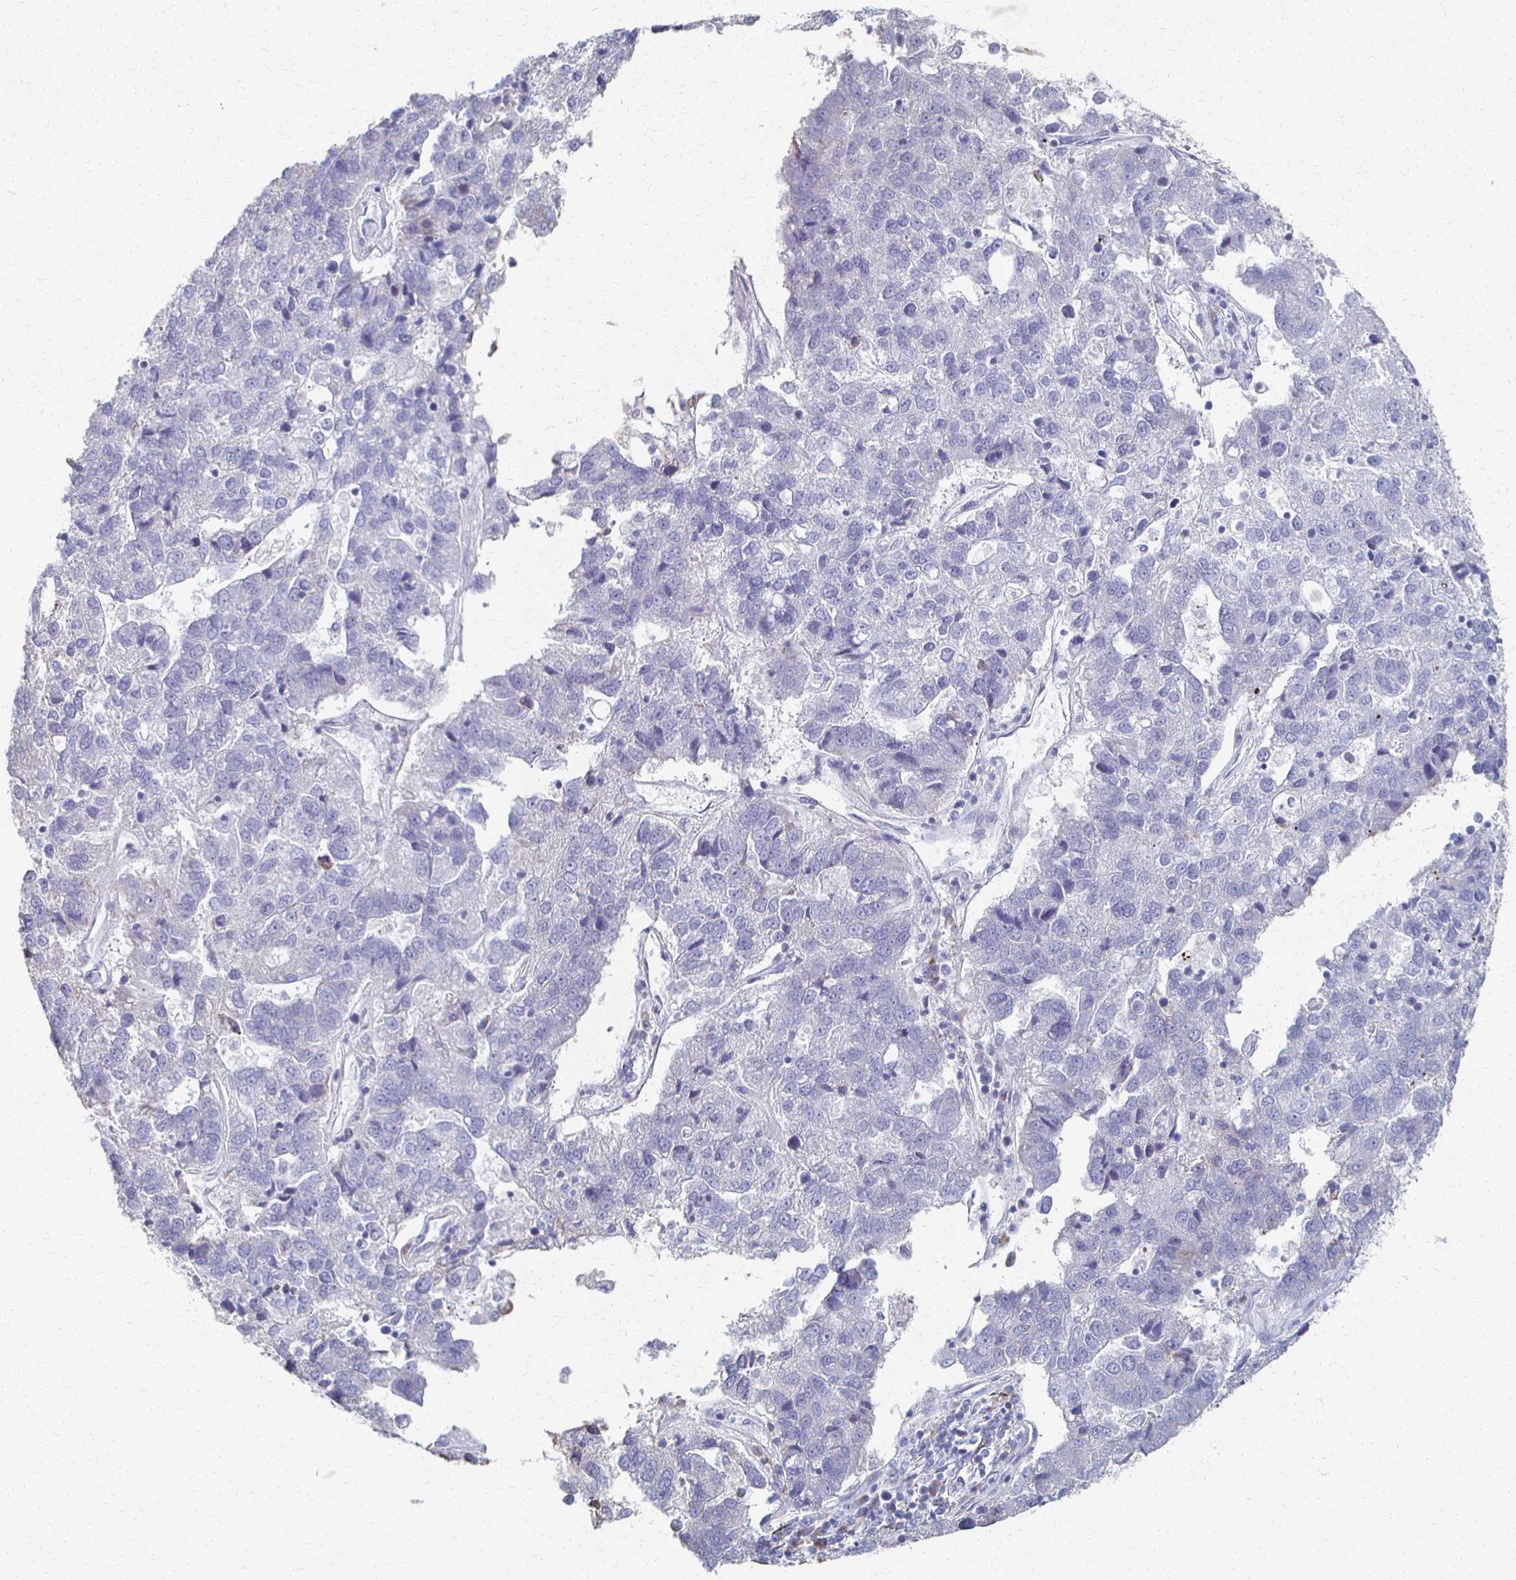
{"staining": {"intensity": "negative", "quantity": "none", "location": "none"}, "tissue": "pancreatic cancer", "cell_type": "Tumor cells", "image_type": "cancer", "snomed": [{"axis": "morphology", "description": "Adenocarcinoma, NOS"}, {"axis": "topography", "description": "Pancreas"}], "caption": "Immunohistochemistry image of neoplastic tissue: pancreatic adenocarcinoma stained with DAB (3,3'-diaminobenzidine) shows no significant protein staining in tumor cells. The staining is performed using DAB brown chromogen with nuclei counter-stained in using hematoxylin.", "gene": "ATP1A3", "patient": {"sex": "female", "age": 61}}